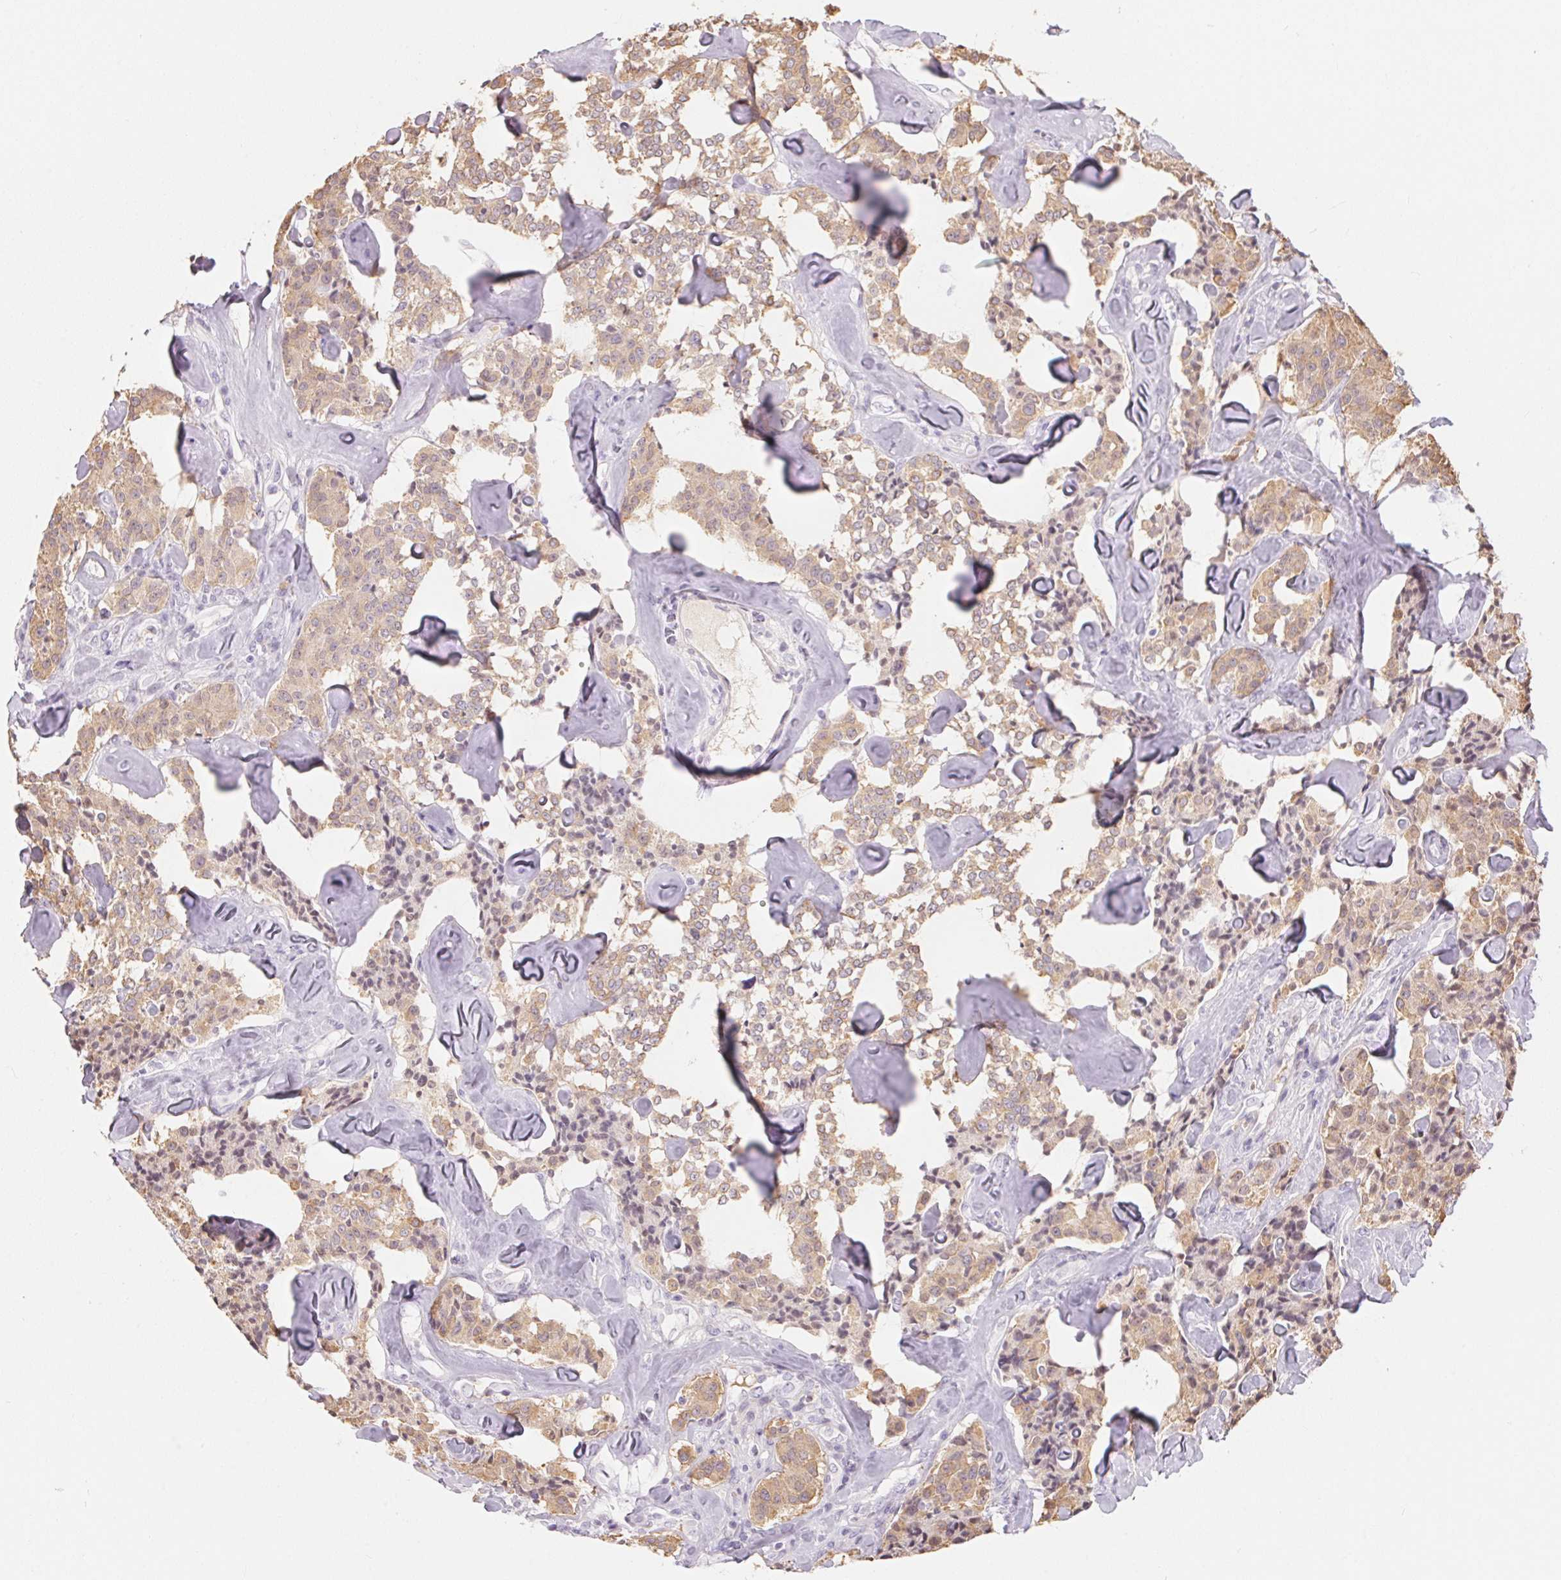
{"staining": {"intensity": "weak", "quantity": ">75%", "location": "cytoplasmic/membranous"}, "tissue": "carcinoid", "cell_type": "Tumor cells", "image_type": "cancer", "snomed": [{"axis": "morphology", "description": "Carcinoid, malignant, NOS"}, {"axis": "topography", "description": "Pancreas"}], "caption": "A histopathology image showing weak cytoplasmic/membranous staining in approximately >75% of tumor cells in carcinoid (malignant), as visualized by brown immunohistochemical staining.", "gene": "CADPS", "patient": {"sex": "male", "age": 41}}